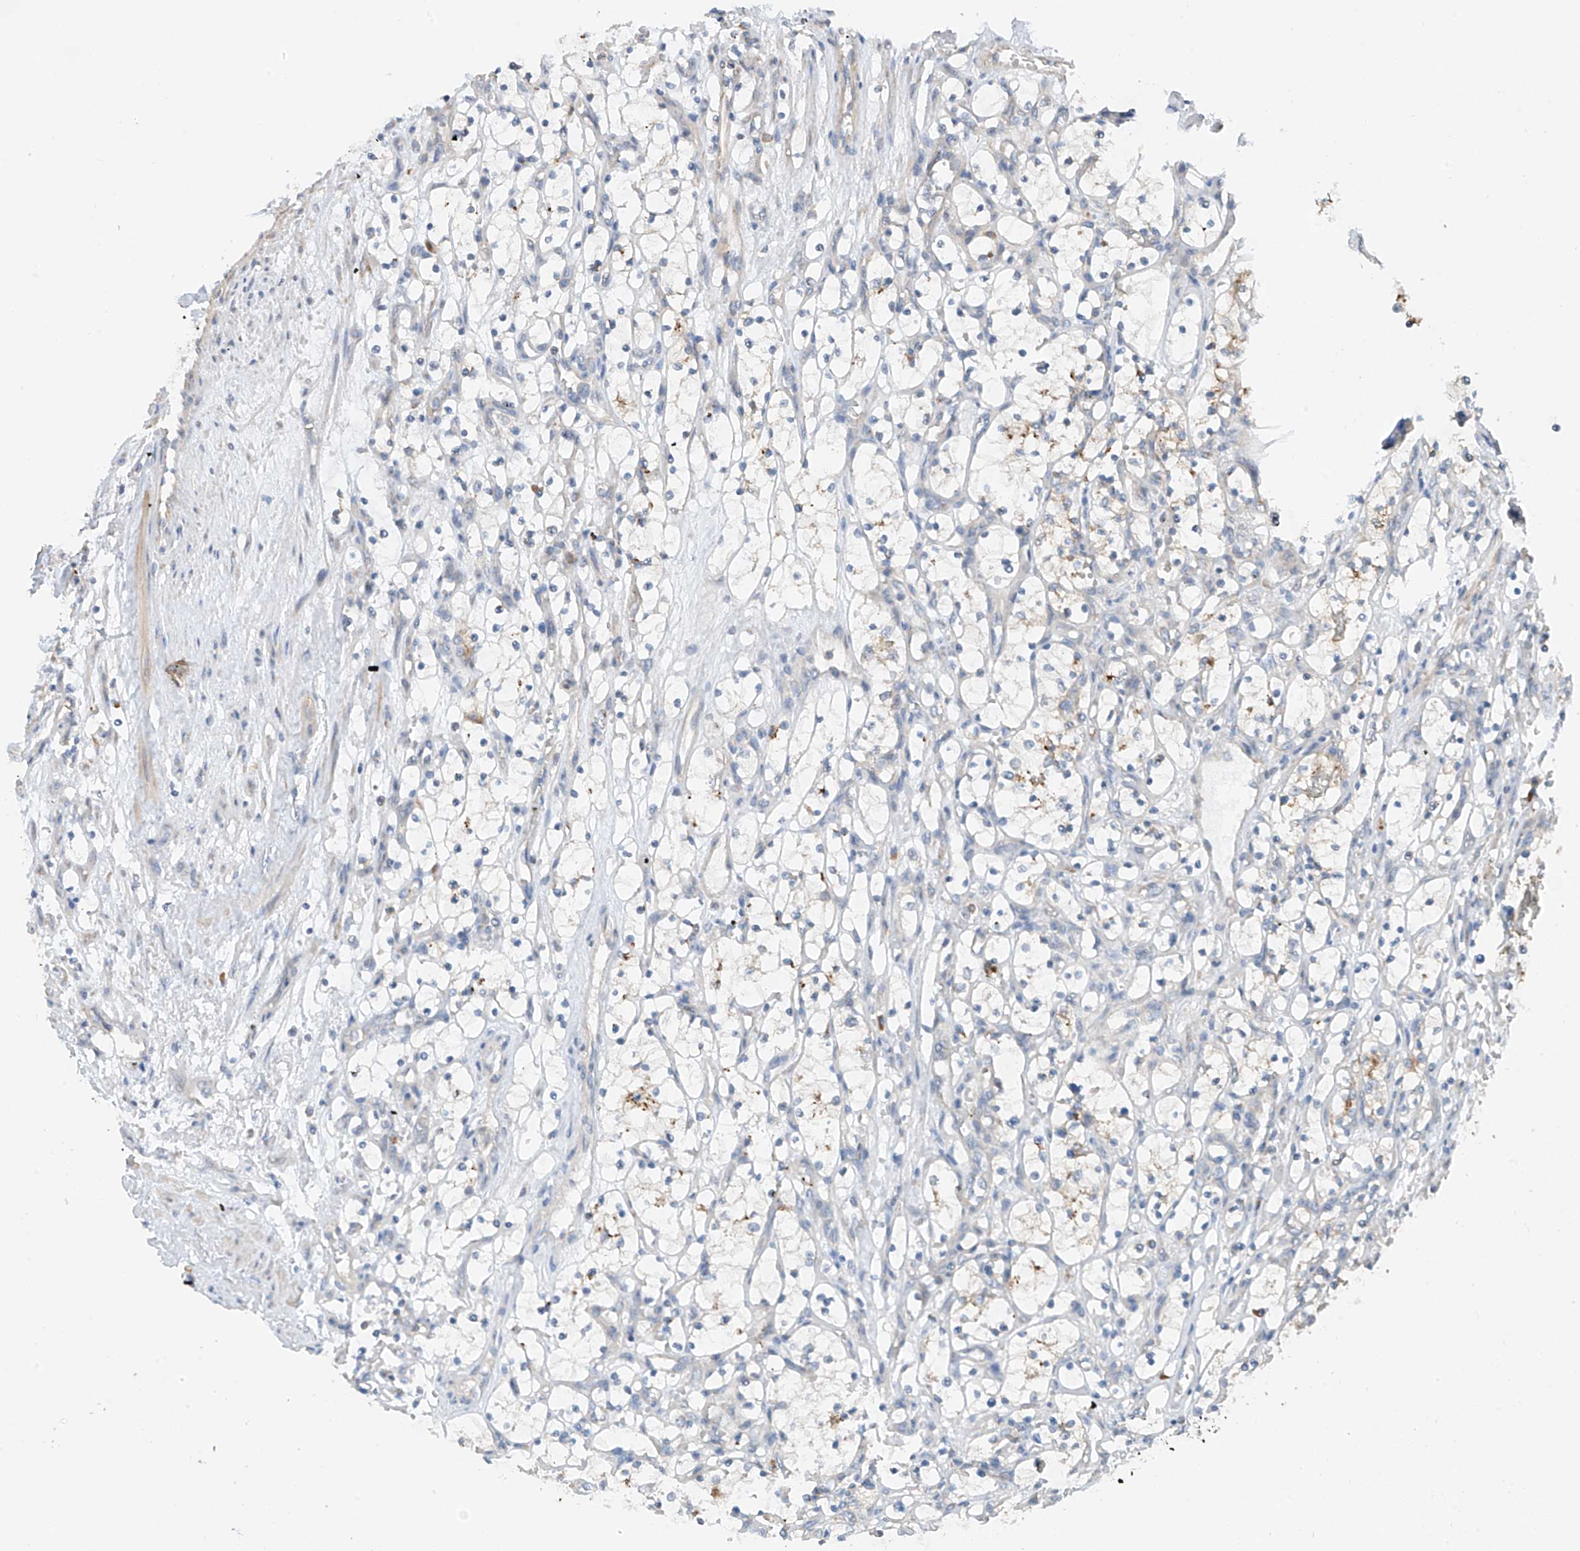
{"staining": {"intensity": "negative", "quantity": "none", "location": "none"}, "tissue": "renal cancer", "cell_type": "Tumor cells", "image_type": "cancer", "snomed": [{"axis": "morphology", "description": "Adenocarcinoma, NOS"}, {"axis": "topography", "description": "Kidney"}], "caption": "High magnification brightfield microscopy of renal cancer stained with DAB (brown) and counterstained with hematoxylin (blue): tumor cells show no significant staining.", "gene": "REC8", "patient": {"sex": "female", "age": 69}}